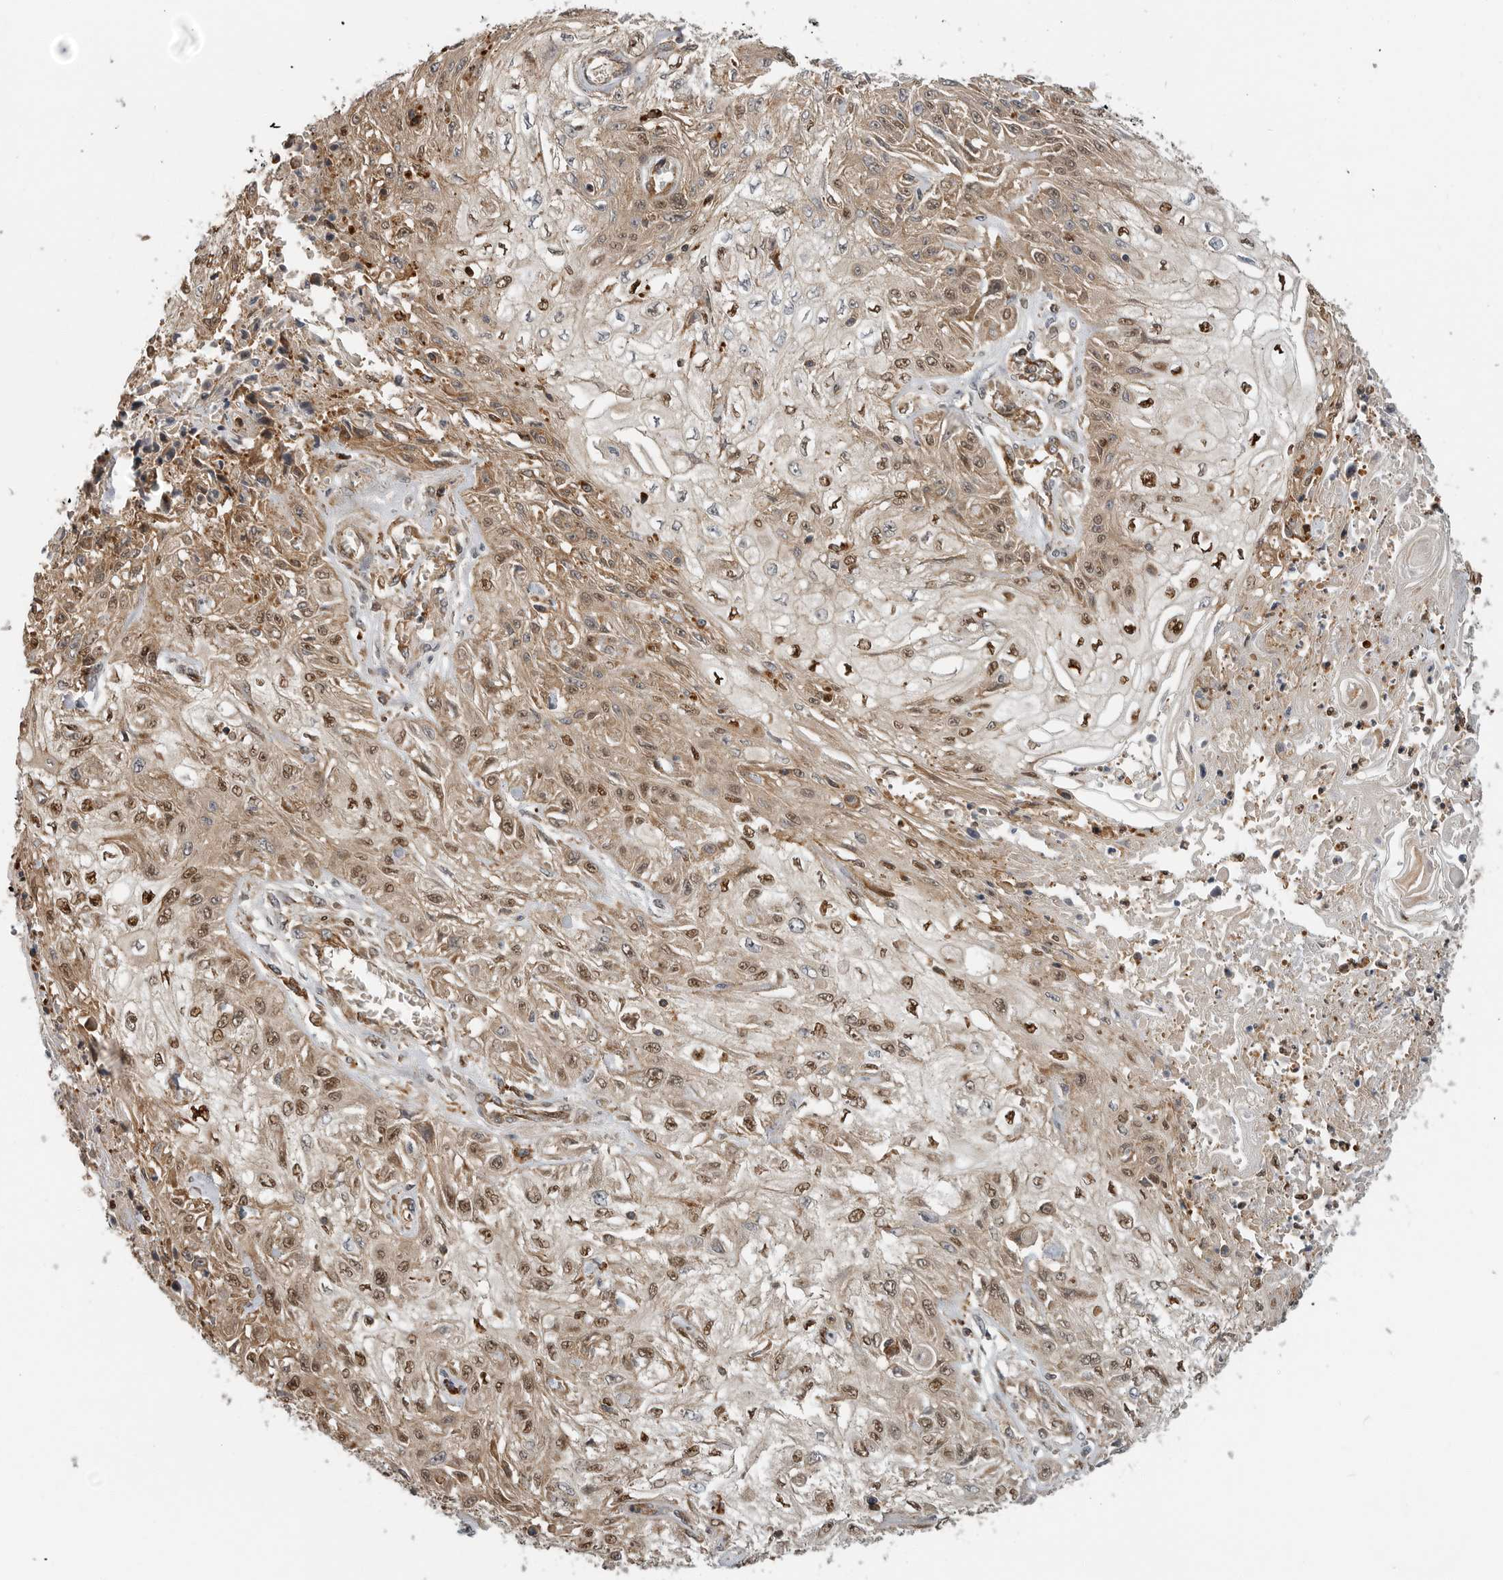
{"staining": {"intensity": "moderate", "quantity": ">75%", "location": "cytoplasmic/membranous,nuclear"}, "tissue": "skin cancer", "cell_type": "Tumor cells", "image_type": "cancer", "snomed": [{"axis": "morphology", "description": "Squamous cell carcinoma, NOS"}, {"axis": "morphology", "description": "Squamous cell carcinoma, metastatic, NOS"}, {"axis": "topography", "description": "Skin"}, {"axis": "topography", "description": "Lymph node"}], "caption": "Skin metastatic squamous cell carcinoma tissue reveals moderate cytoplasmic/membranous and nuclear expression in approximately >75% of tumor cells, visualized by immunohistochemistry. Immunohistochemistry (ihc) stains the protein of interest in brown and the nuclei are stained blue.", "gene": "STRAP", "patient": {"sex": "male", "age": 75}}